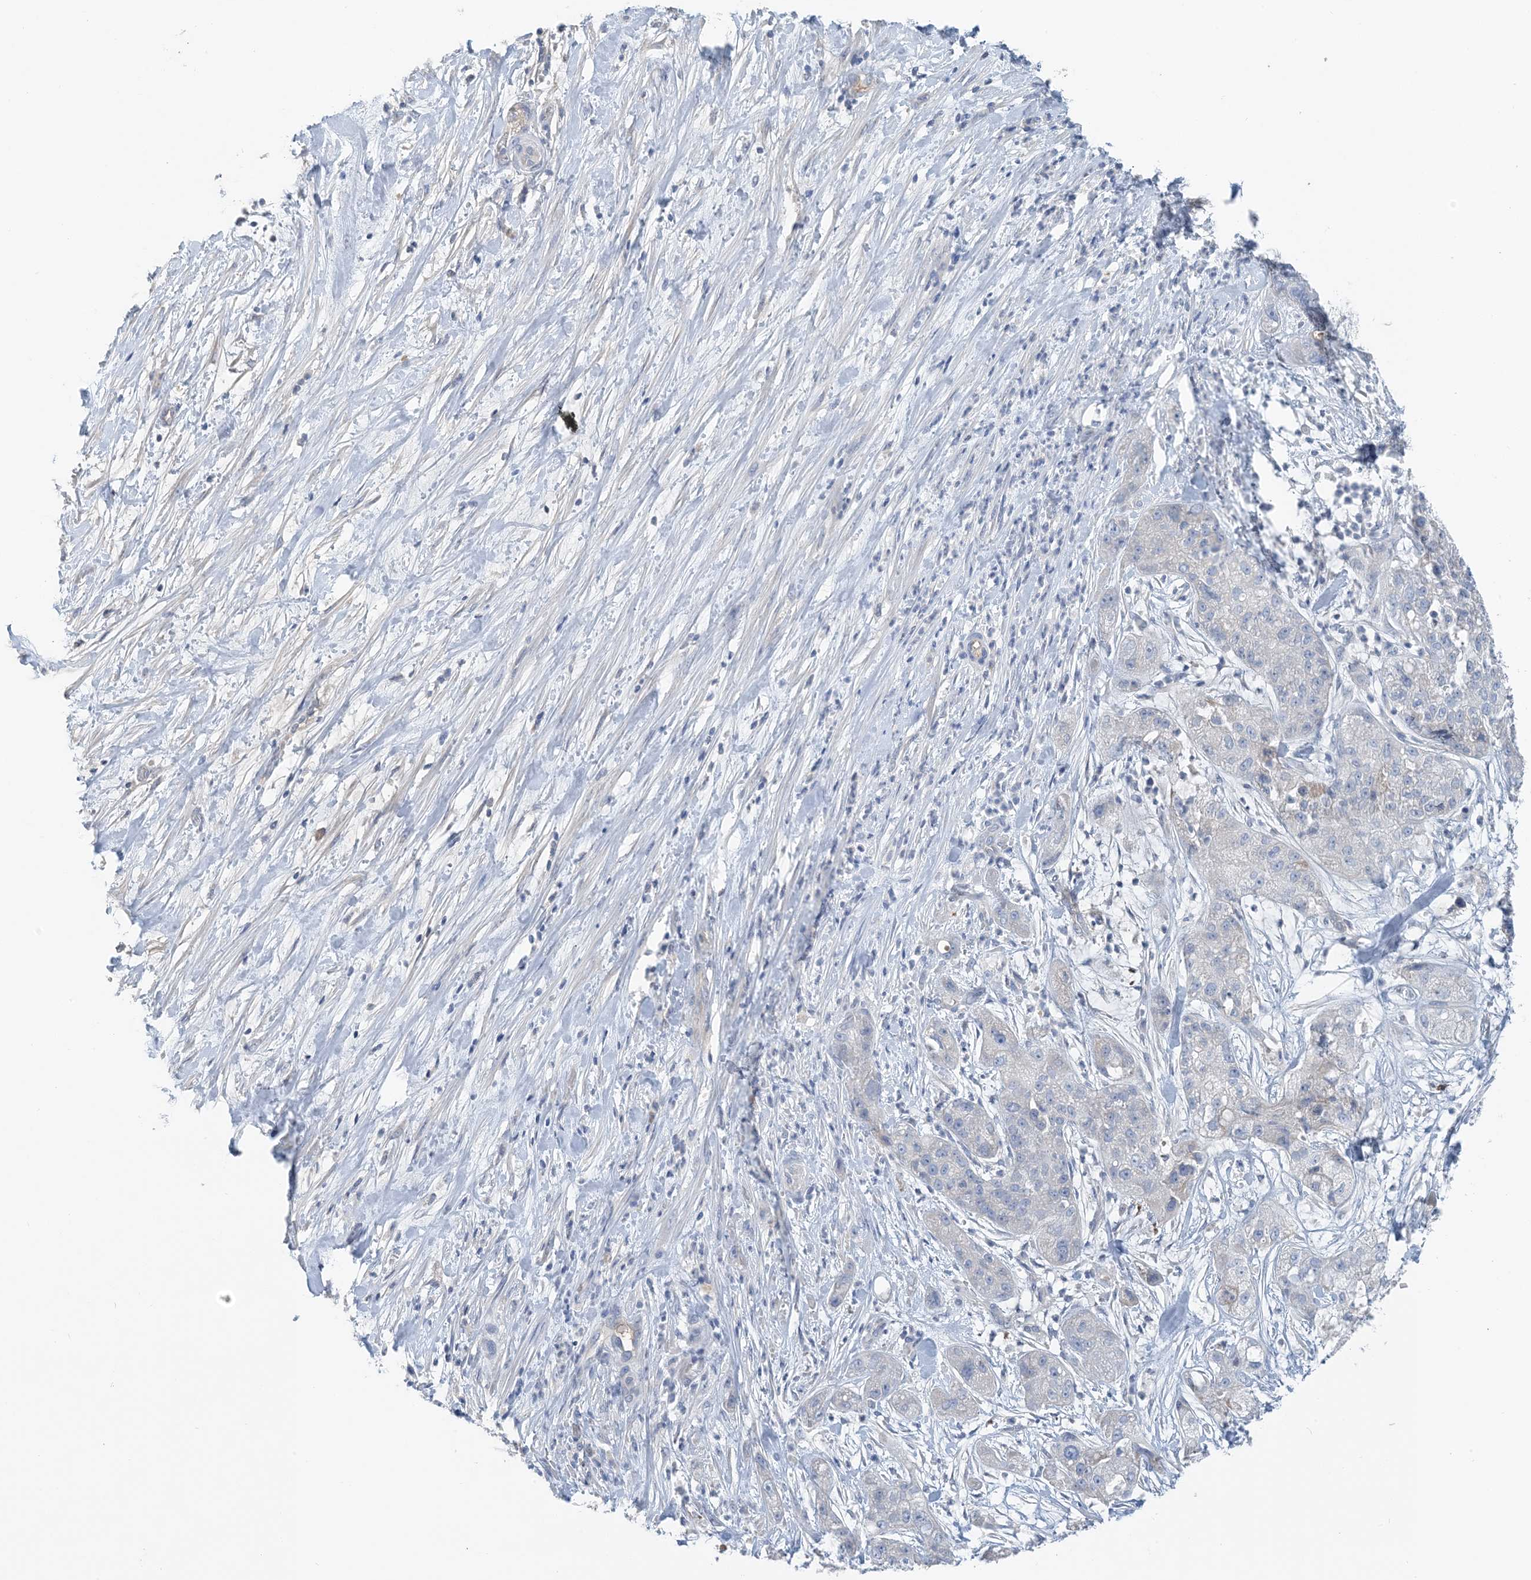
{"staining": {"intensity": "negative", "quantity": "none", "location": "none"}, "tissue": "pancreatic cancer", "cell_type": "Tumor cells", "image_type": "cancer", "snomed": [{"axis": "morphology", "description": "Adenocarcinoma, NOS"}, {"axis": "topography", "description": "Pancreas"}], "caption": "Tumor cells show no significant protein staining in pancreatic cancer.", "gene": "CTRL", "patient": {"sex": "female", "age": 78}}